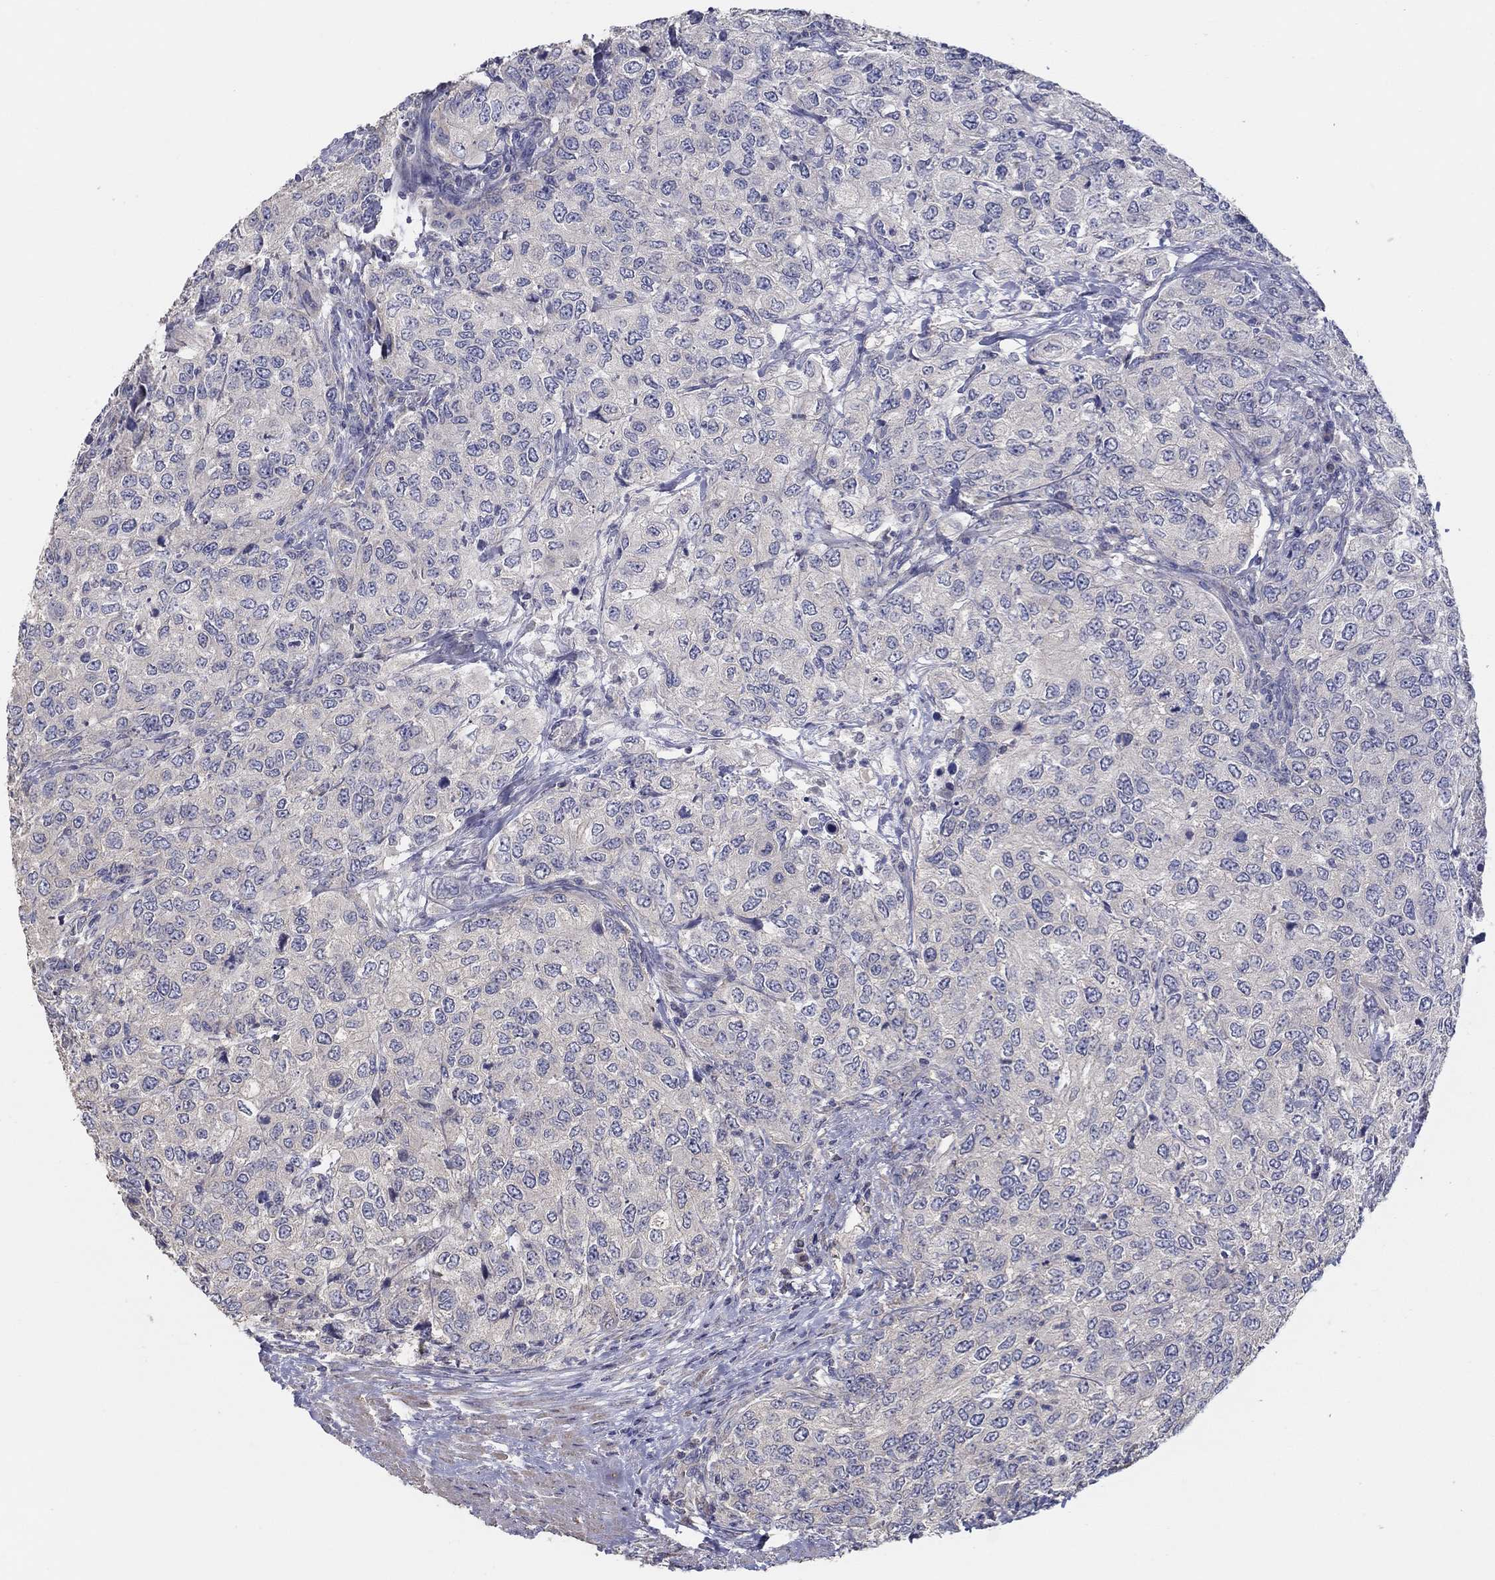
{"staining": {"intensity": "negative", "quantity": "none", "location": "none"}, "tissue": "urothelial cancer", "cell_type": "Tumor cells", "image_type": "cancer", "snomed": [{"axis": "morphology", "description": "Urothelial carcinoma, High grade"}, {"axis": "topography", "description": "Urinary bladder"}], "caption": "The IHC photomicrograph has no significant expression in tumor cells of high-grade urothelial carcinoma tissue. (DAB IHC visualized using brightfield microscopy, high magnification).", "gene": "DOCK3", "patient": {"sex": "female", "age": 78}}